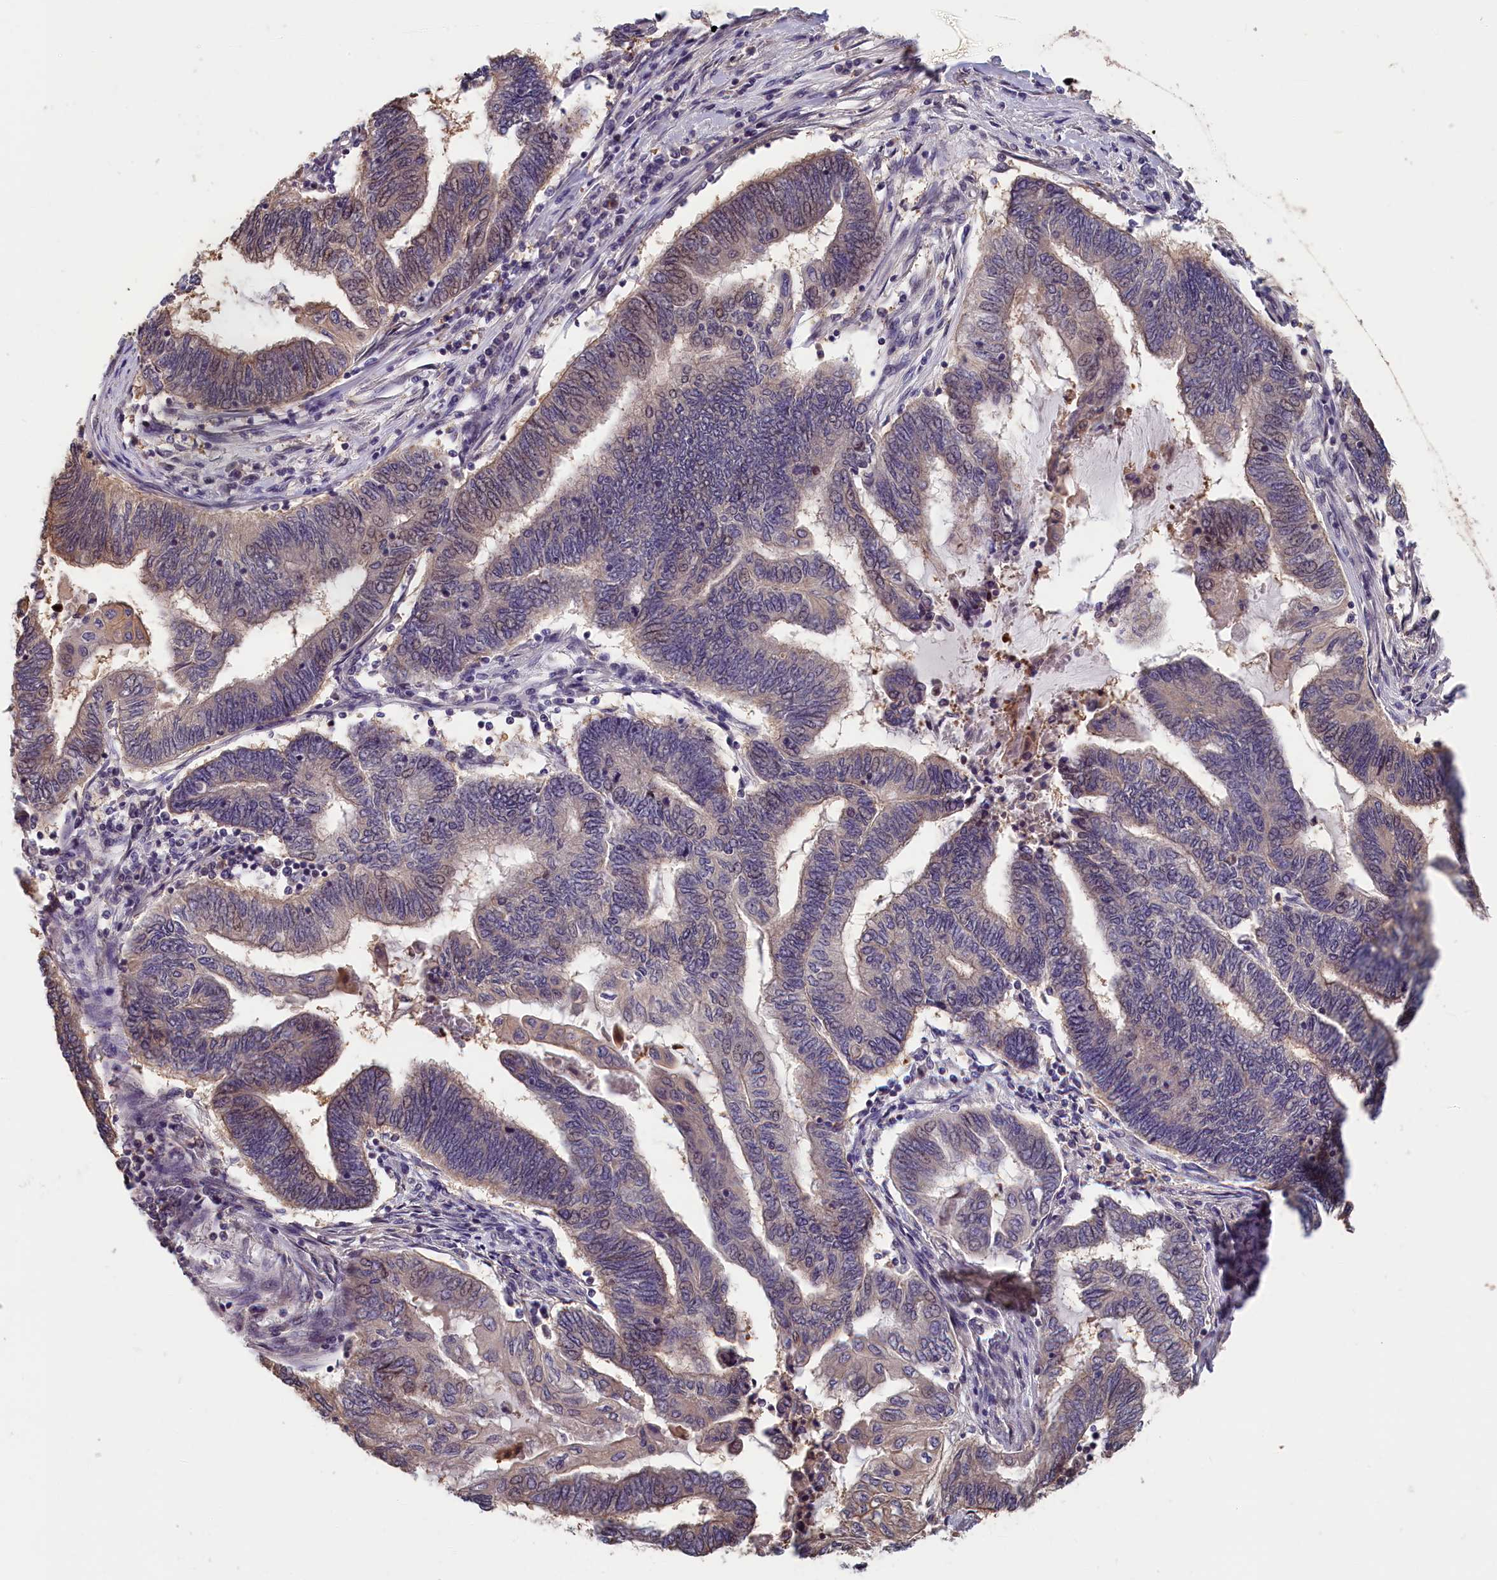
{"staining": {"intensity": "weak", "quantity": "25%-75%", "location": "nuclear"}, "tissue": "endometrial cancer", "cell_type": "Tumor cells", "image_type": "cancer", "snomed": [{"axis": "morphology", "description": "Adenocarcinoma, NOS"}, {"axis": "topography", "description": "Uterus"}, {"axis": "topography", "description": "Endometrium"}], "caption": "Immunohistochemical staining of endometrial cancer displays weak nuclear protein expression in about 25%-75% of tumor cells.", "gene": "TMEM116", "patient": {"sex": "female", "age": 70}}